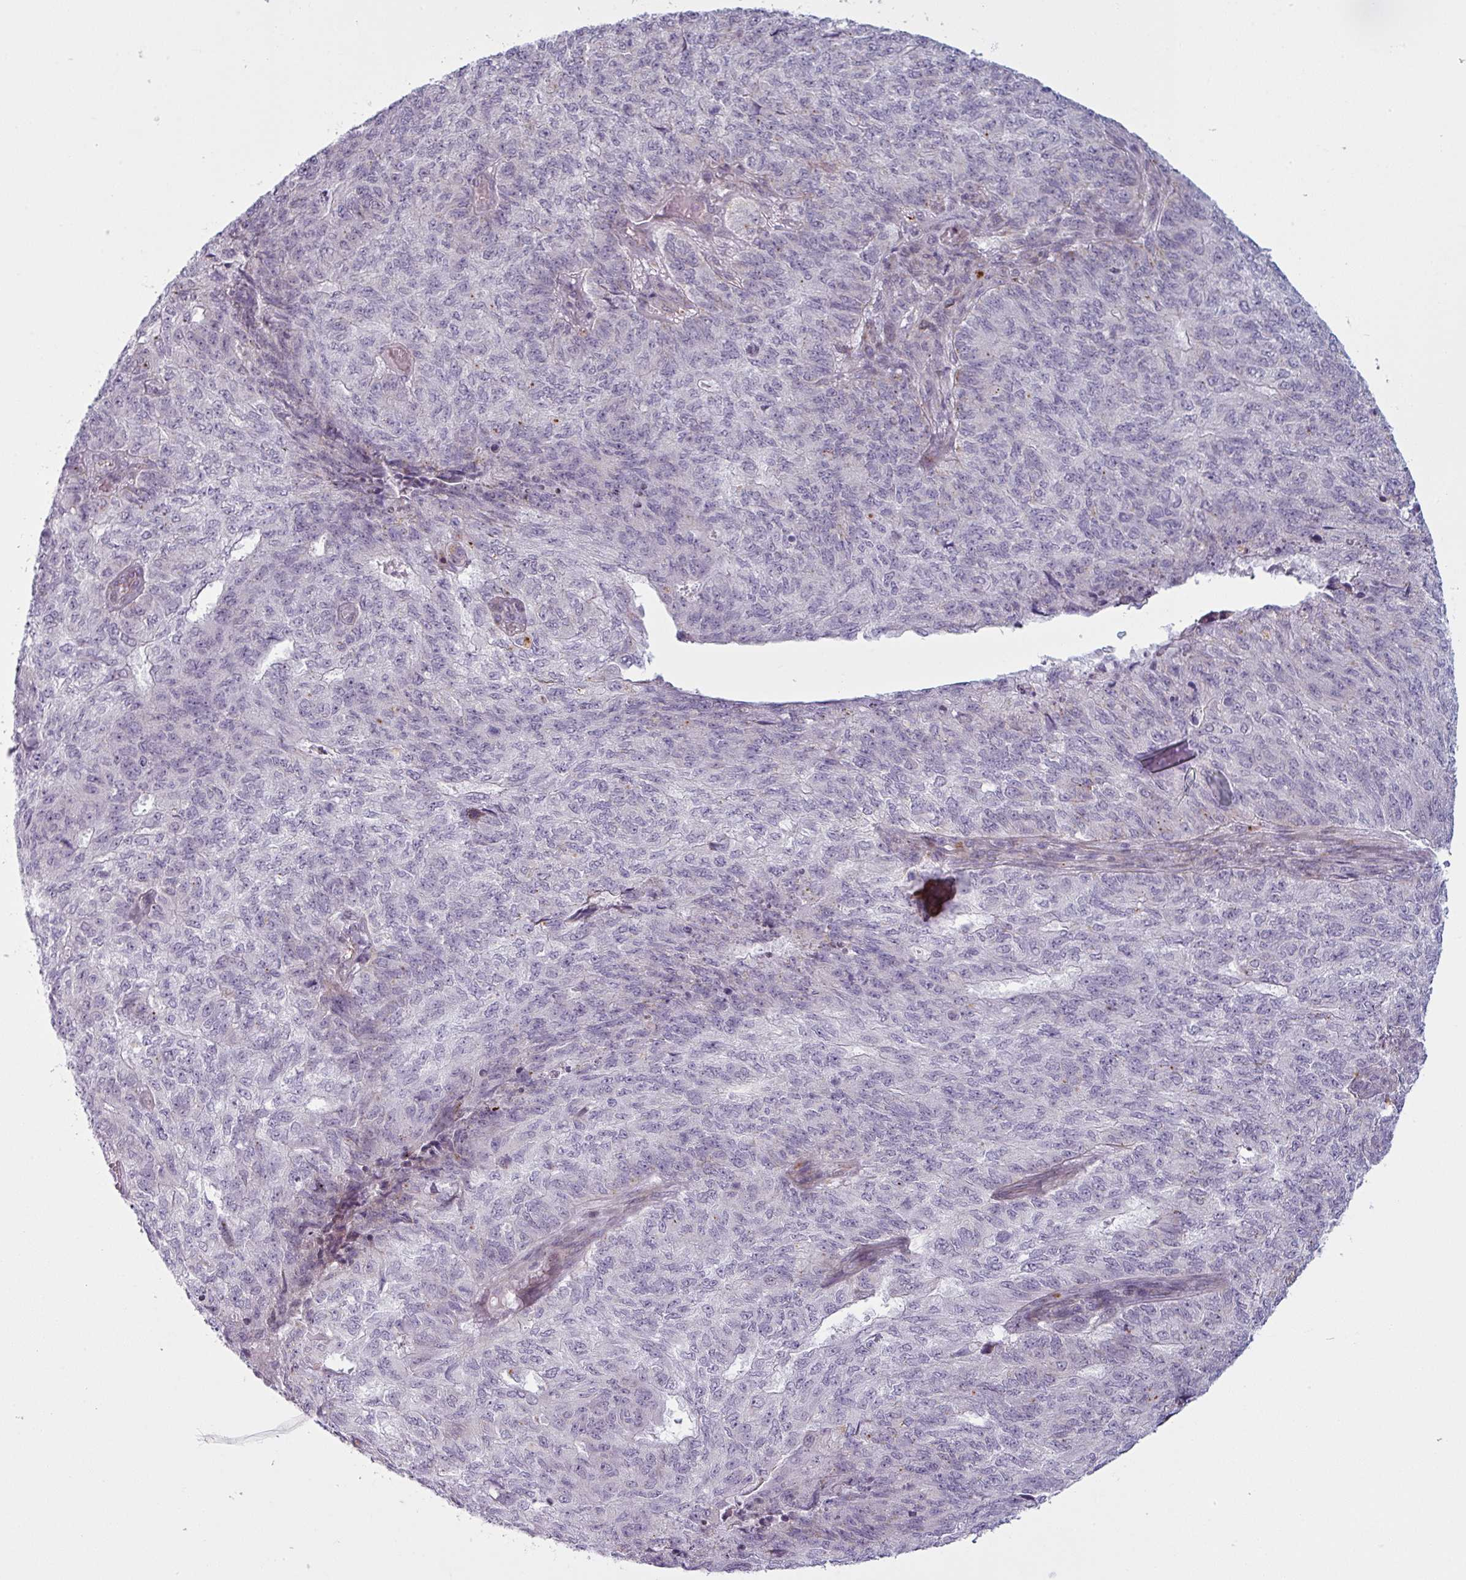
{"staining": {"intensity": "negative", "quantity": "none", "location": "none"}, "tissue": "endometrial cancer", "cell_type": "Tumor cells", "image_type": "cancer", "snomed": [{"axis": "morphology", "description": "Adenocarcinoma, NOS"}, {"axis": "topography", "description": "Endometrium"}], "caption": "Immunohistochemical staining of endometrial adenocarcinoma exhibits no significant positivity in tumor cells. (DAB immunohistochemistry (IHC), high magnification).", "gene": "MAP7D2", "patient": {"sex": "female", "age": 32}}